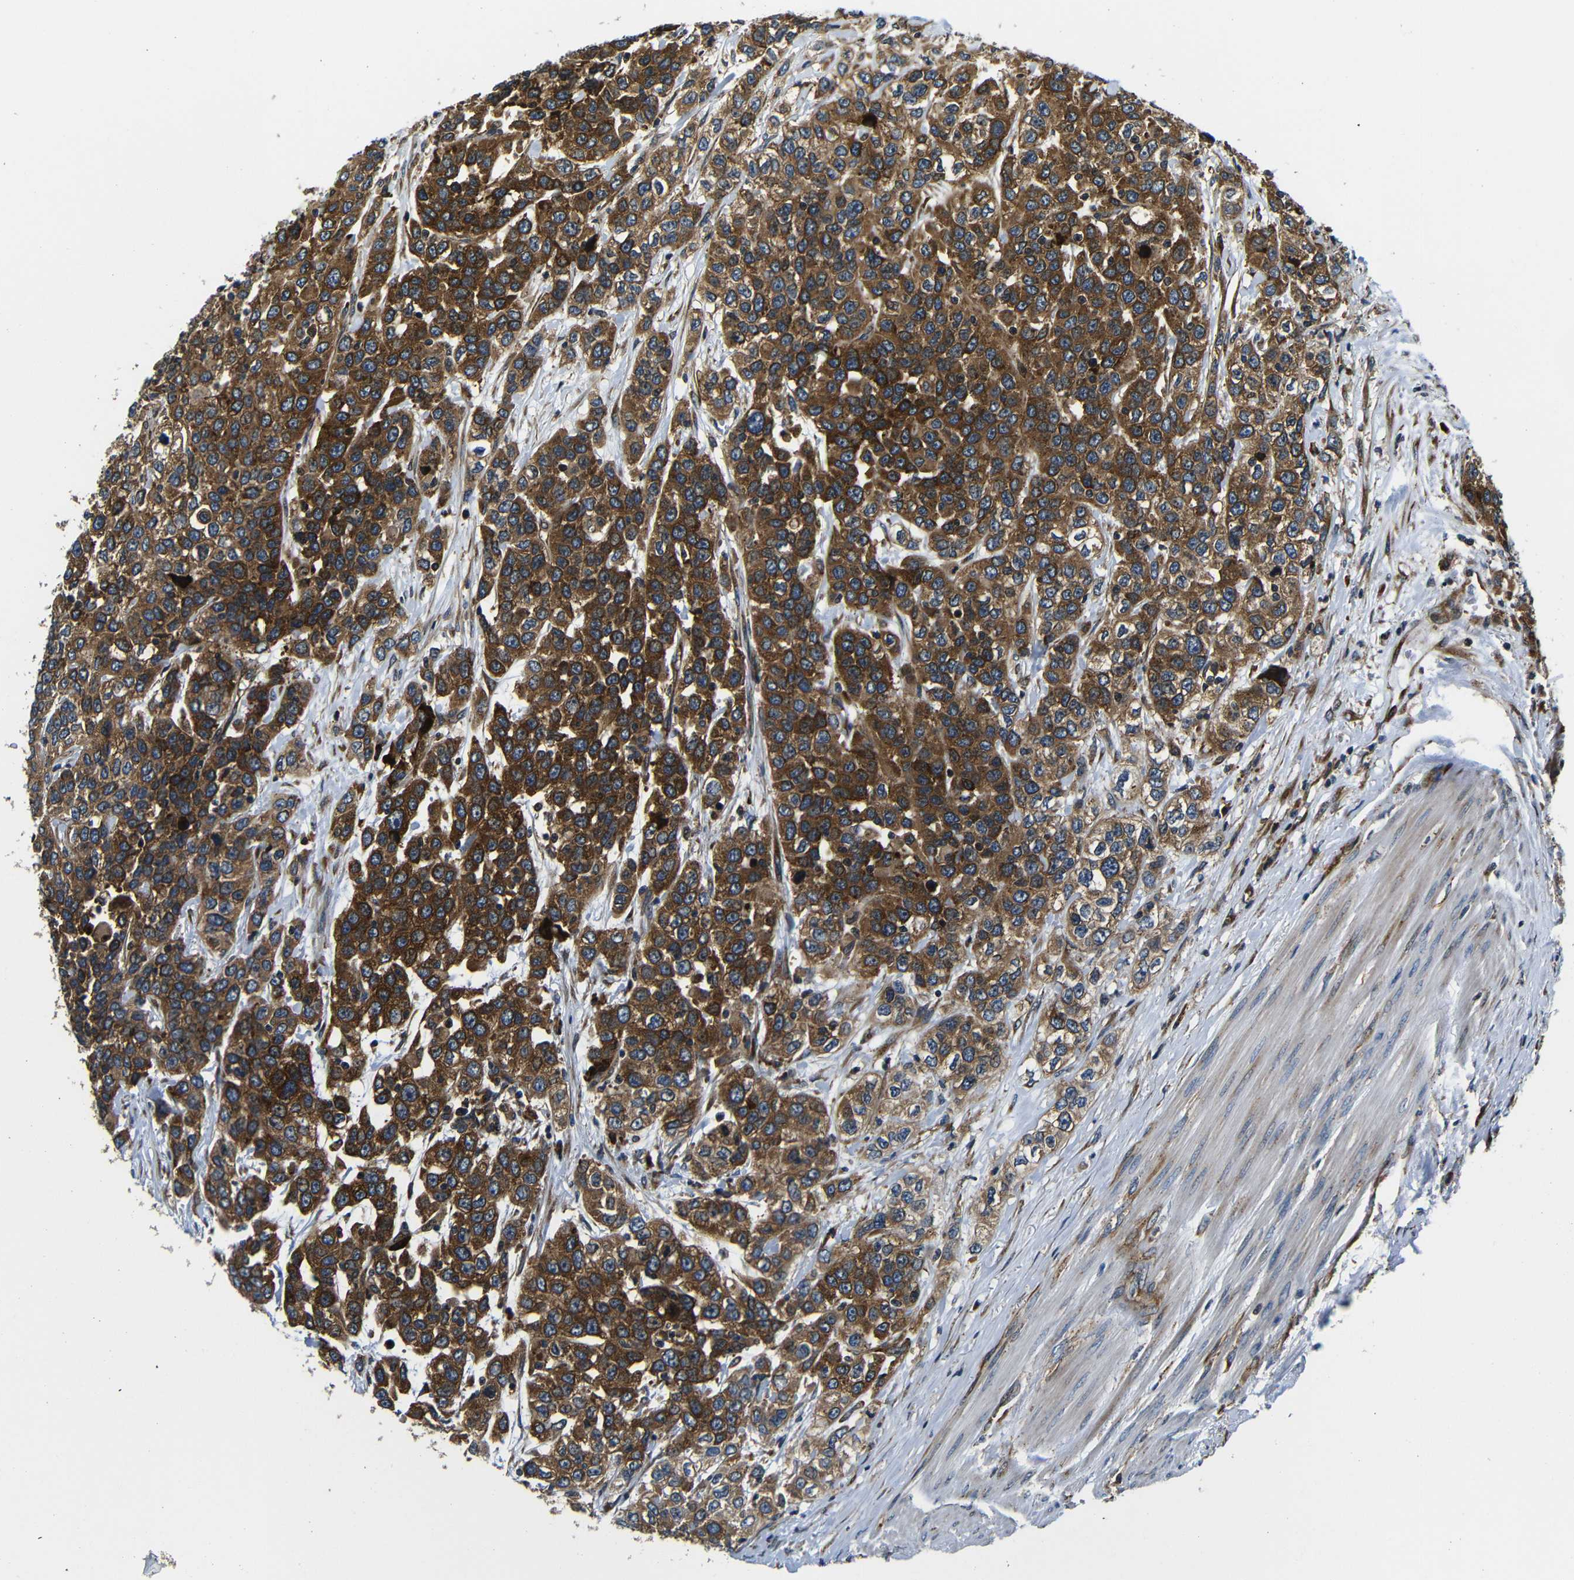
{"staining": {"intensity": "strong", "quantity": ">75%", "location": "cytoplasmic/membranous"}, "tissue": "urothelial cancer", "cell_type": "Tumor cells", "image_type": "cancer", "snomed": [{"axis": "morphology", "description": "Urothelial carcinoma, High grade"}, {"axis": "topography", "description": "Urinary bladder"}], "caption": "Immunohistochemical staining of urothelial cancer reveals strong cytoplasmic/membranous protein expression in about >75% of tumor cells.", "gene": "ABCE1", "patient": {"sex": "female", "age": 80}}